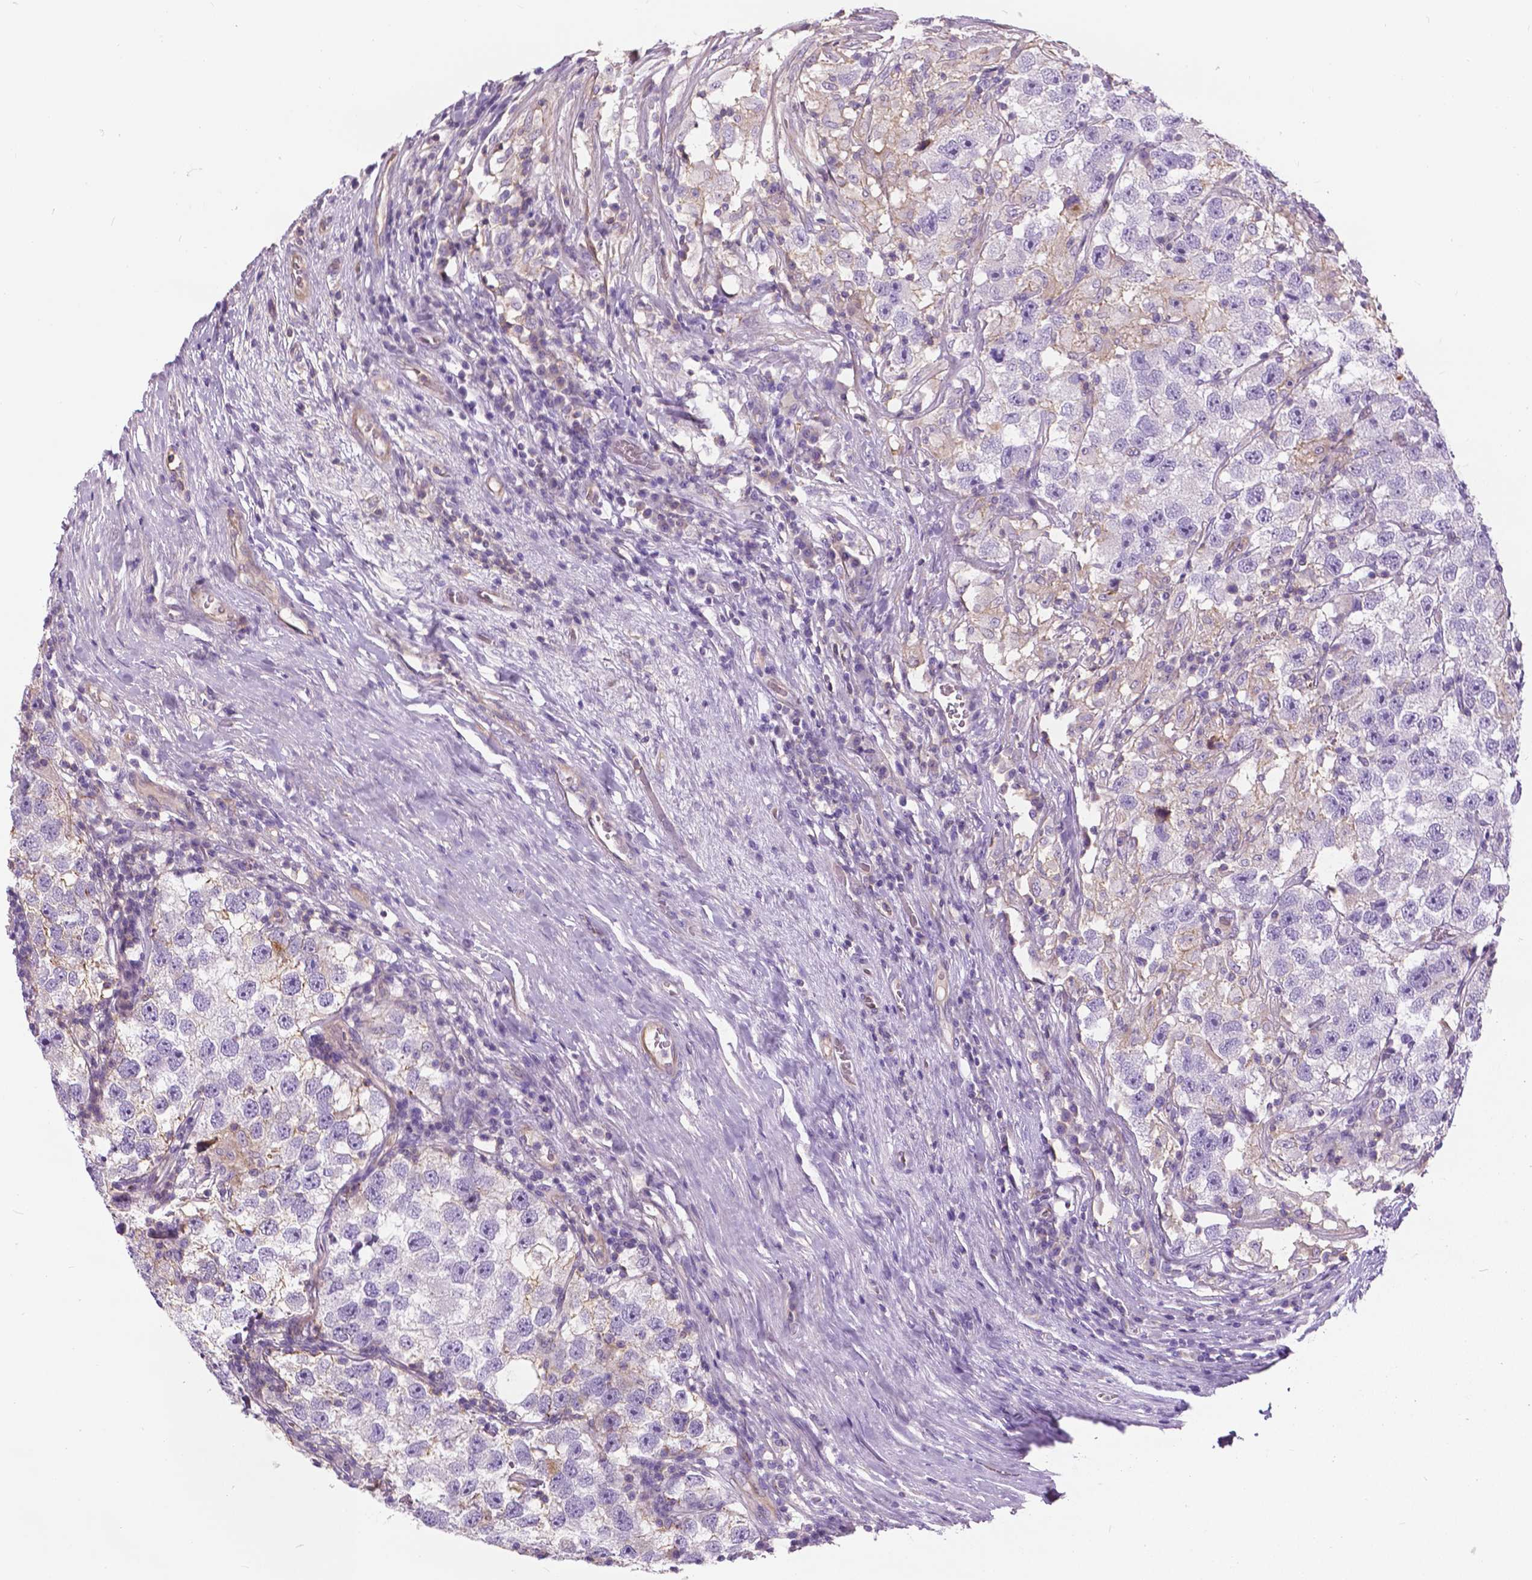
{"staining": {"intensity": "negative", "quantity": "none", "location": "none"}, "tissue": "testis cancer", "cell_type": "Tumor cells", "image_type": "cancer", "snomed": [{"axis": "morphology", "description": "Seminoma, NOS"}, {"axis": "topography", "description": "Testis"}], "caption": "Testis seminoma was stained to show a protein in brown. There is no significant expression in tumor cells. (DAB (3,3'-diaminobenzidine) IHC visualized using brightfield microscopy, high magnification).", "gene": "ANXA13", "patient": {"sex": "male", "age": 26}}